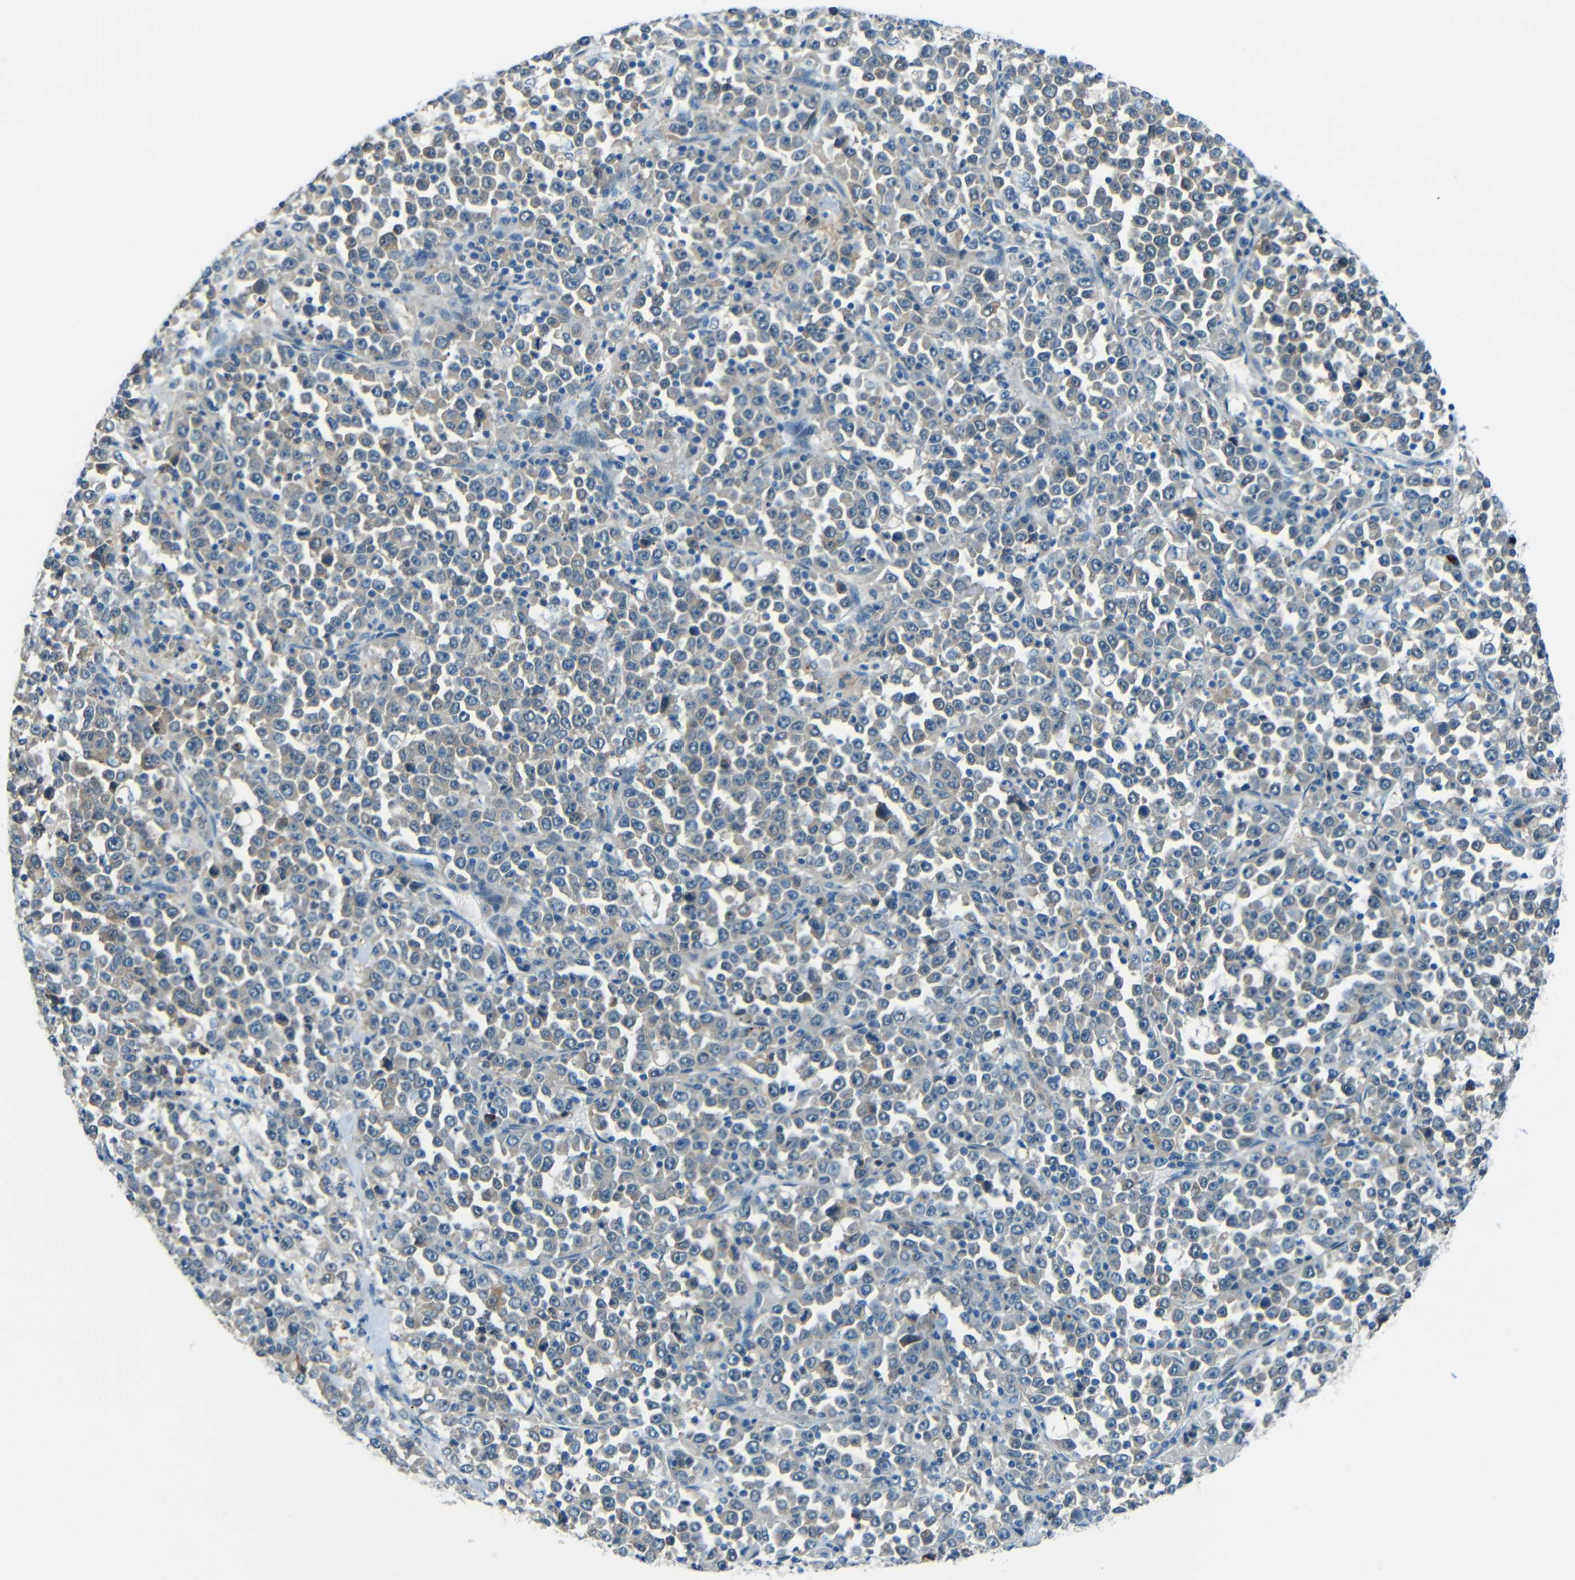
{"staining": {"intensity": "weak", "quantity": "<25%", "location": "cytoplasmic/membranous"}, "tissue": "stomach cancer", "cell_type": "Tumor cells", "image_type": "cancer", "snomed": [{"axis": "morphology", "description": "Normal tissue, NOS"}, {"axis": "morphology", "description": "Adenocarcinoma, NOS"}, {"axis": "topography", "description": "Stomach, upper"}, {"axis": "topography", "description": "Stomach"}], "caption": "DAB immunohistochemical staining of adenocarcinoma (stomach) demonstrates no significant staining in tumor cells.", "gene": "CYP26B1", "patient": {"sex": "male", "age": 59}}